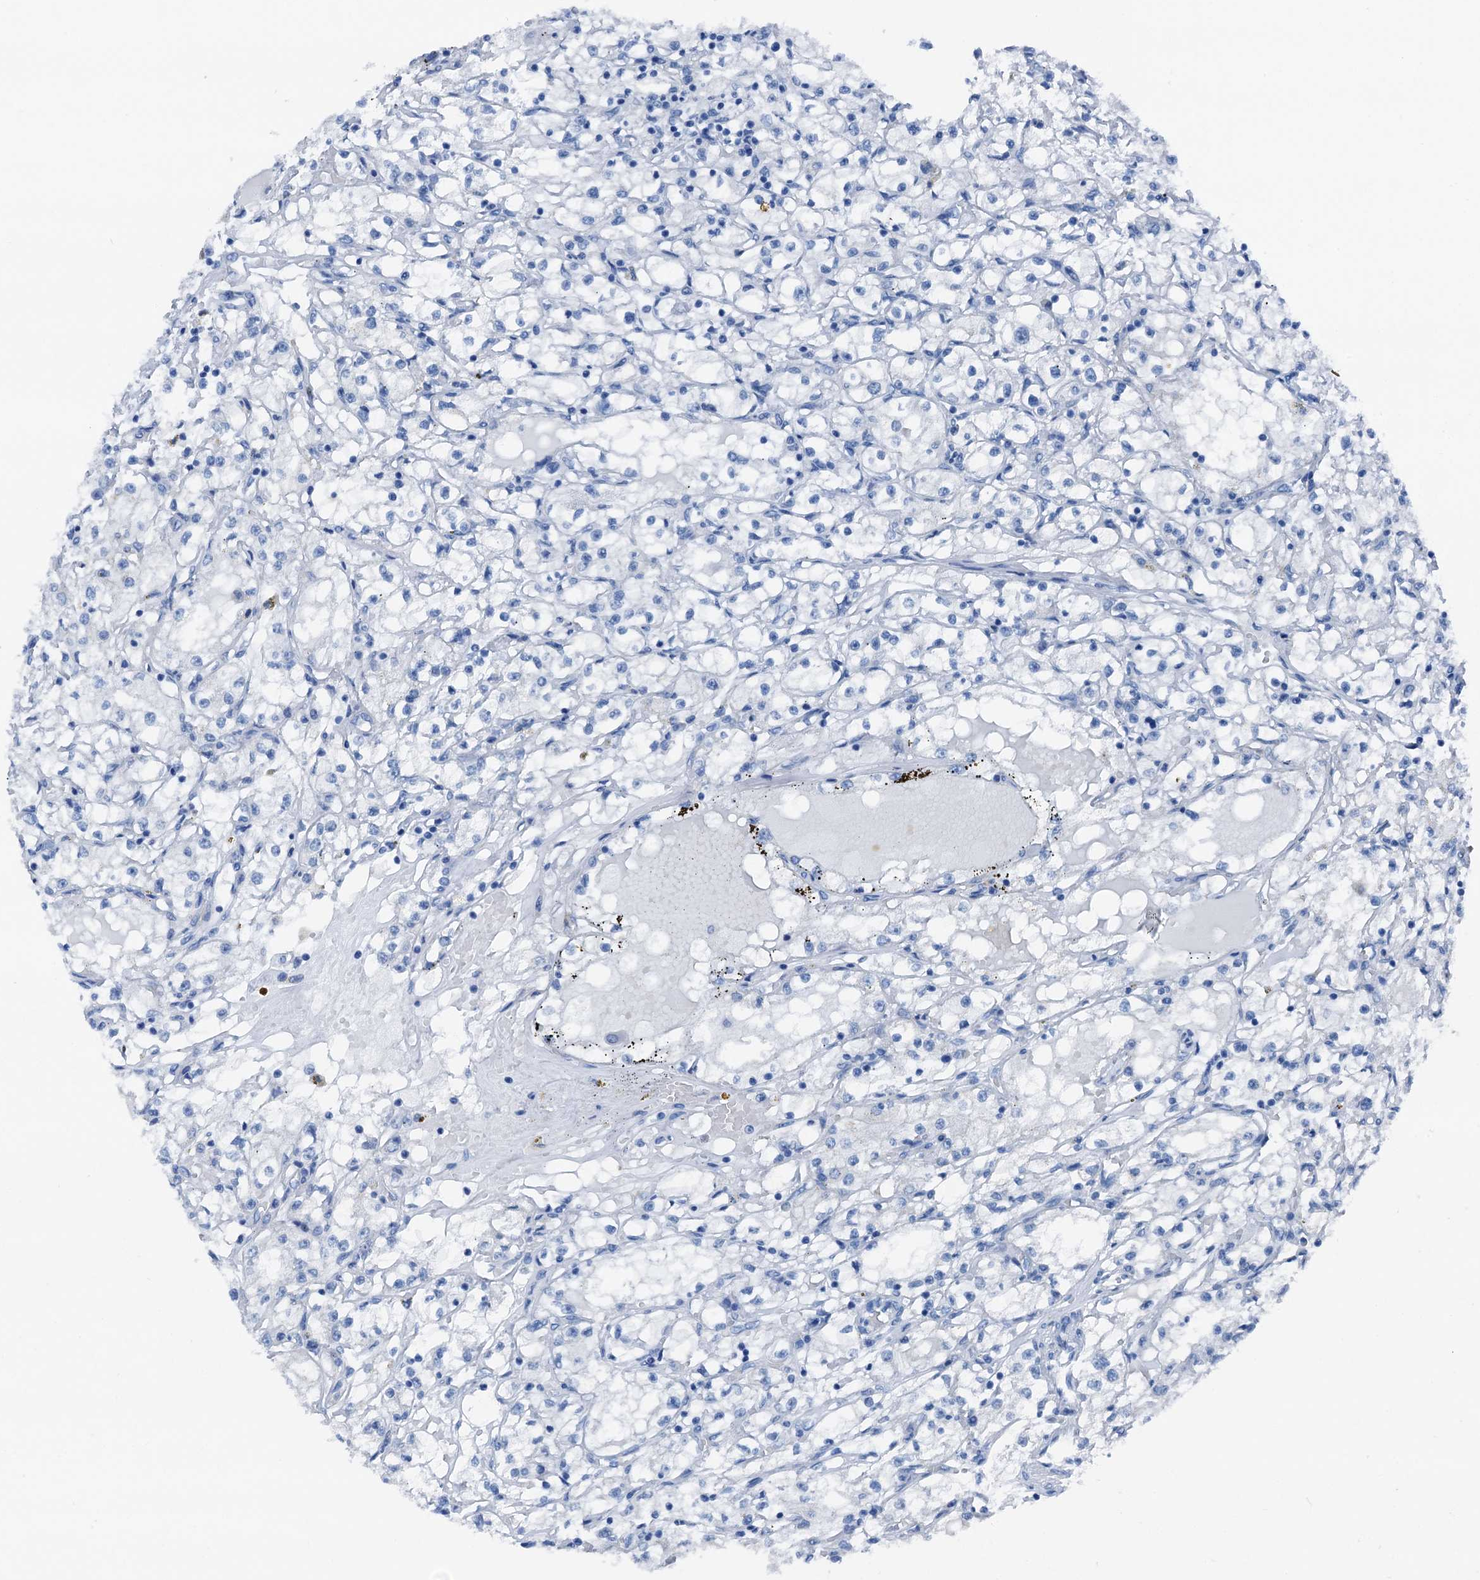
{"staining": {"intensity": "negative", "quantity": "none", "location": "none"}, "tissue": "renal cancer", "cell_type": "Tumor cells", "image_type": "cancer", "snomed": [{"axis": "morphology", "description": "Adenocarcinoma, NOS"}, {"axis": "topography", "description": "Kidney"}], "caption": "Renal adenocarcinoma was stained to show a protein in brown. There is no significant expression in tumor cells.", "gene": "CBLN3", "patient": {"sex": "male", "age": 56}}